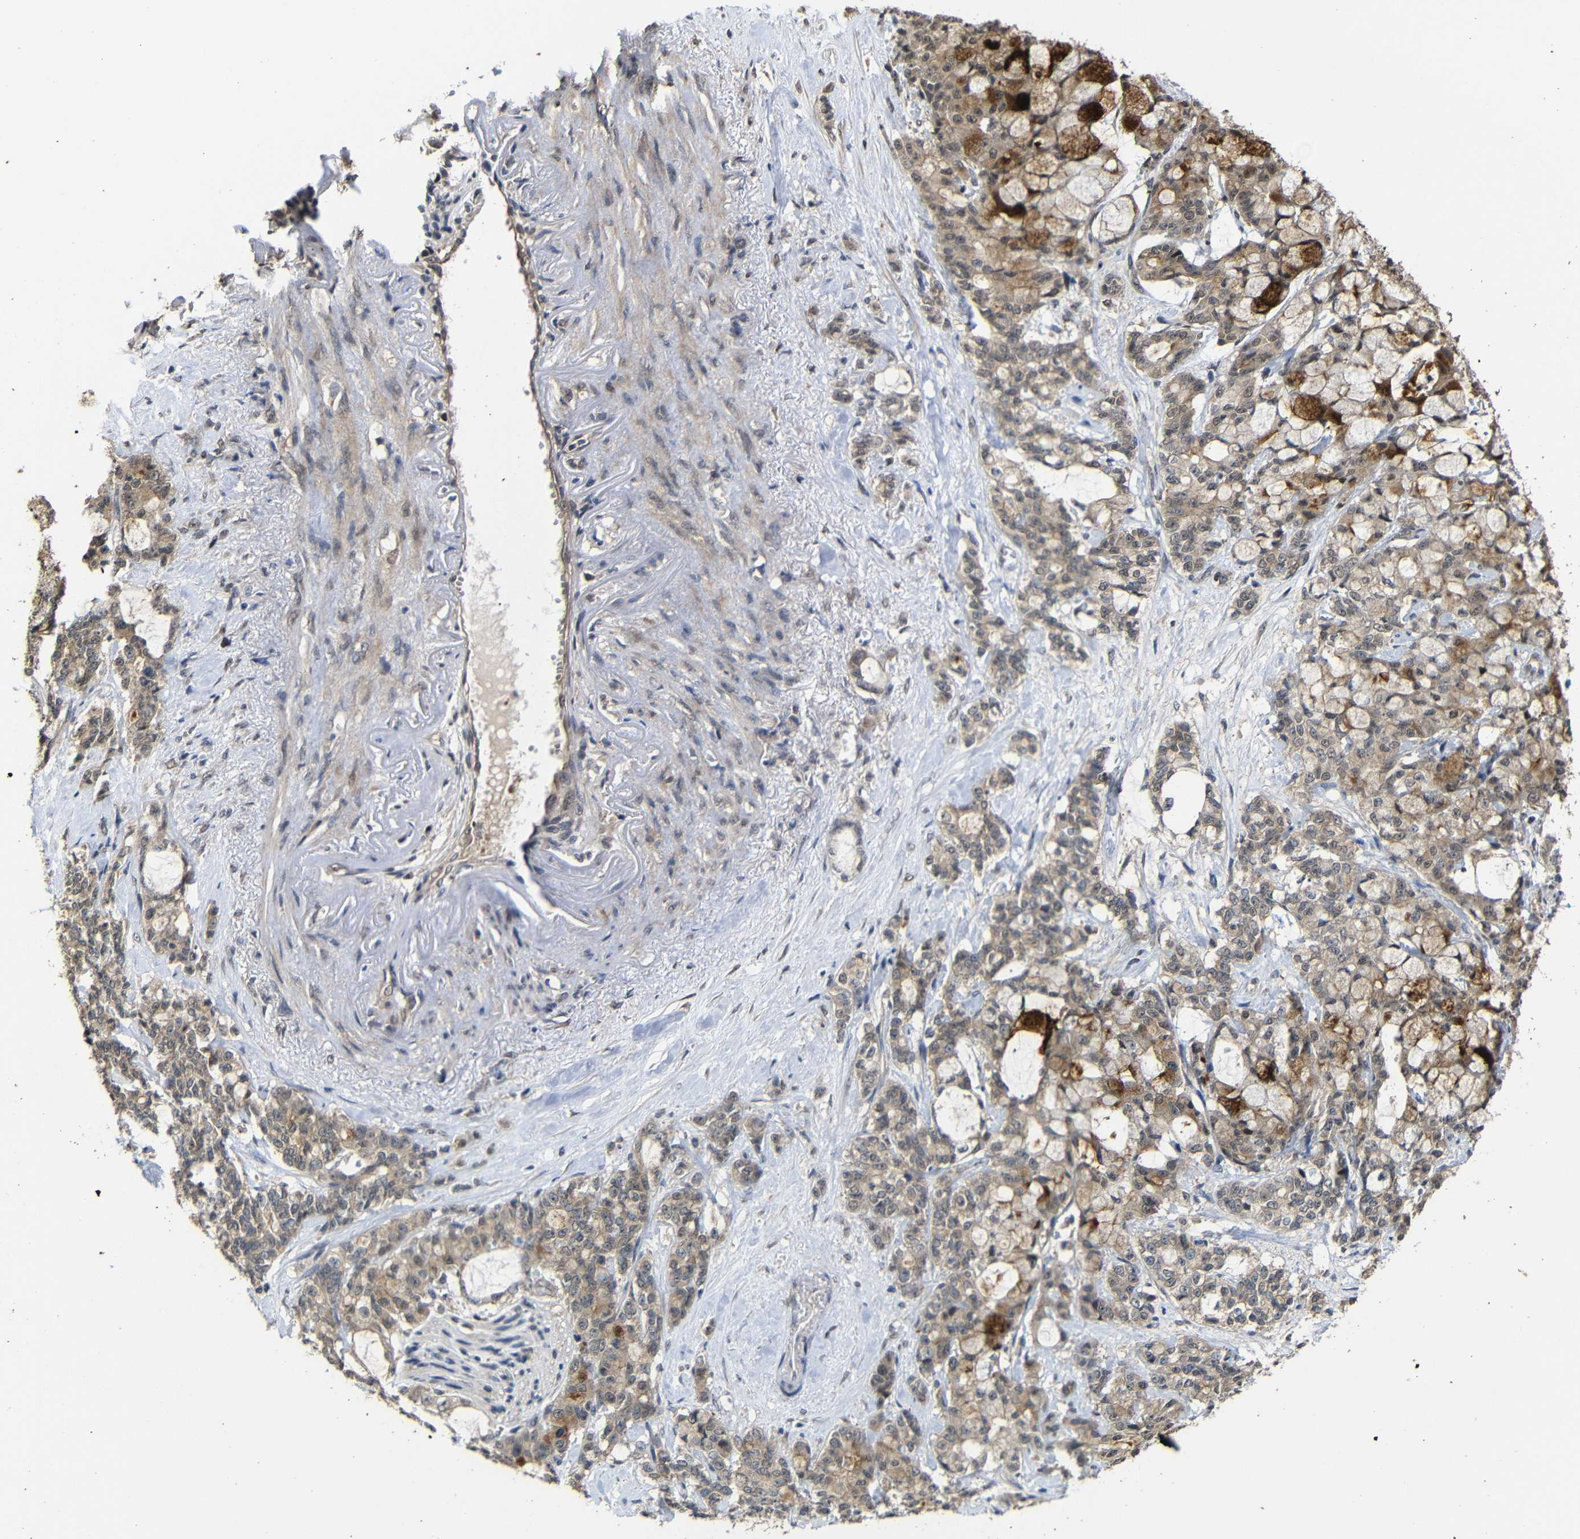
{"staining": {"intensity": "moderate", "quantity": "<25%", "location": "cytoplasmic/membranous"}, "tissue": "pancreatic cancer", "cell_type": "Tumor cells", "image_type": "cancer", "snomed": [{"axis": "morphology", "description": "Adenocarcinoma, NOS"}, {"axis": "topography", "description": "Pancreas"}], "caption": "Protein staining displays moderate cytoplasmic/membranous expression in about <25% of tumor cells in pancreatic cancer. (DAB (3,3'-diaminobenzidine) IHC, brown staining for protein, blue staining for nuclei).", "gene": "ATG12", "patient": {"sex": "female", "age": 73}}